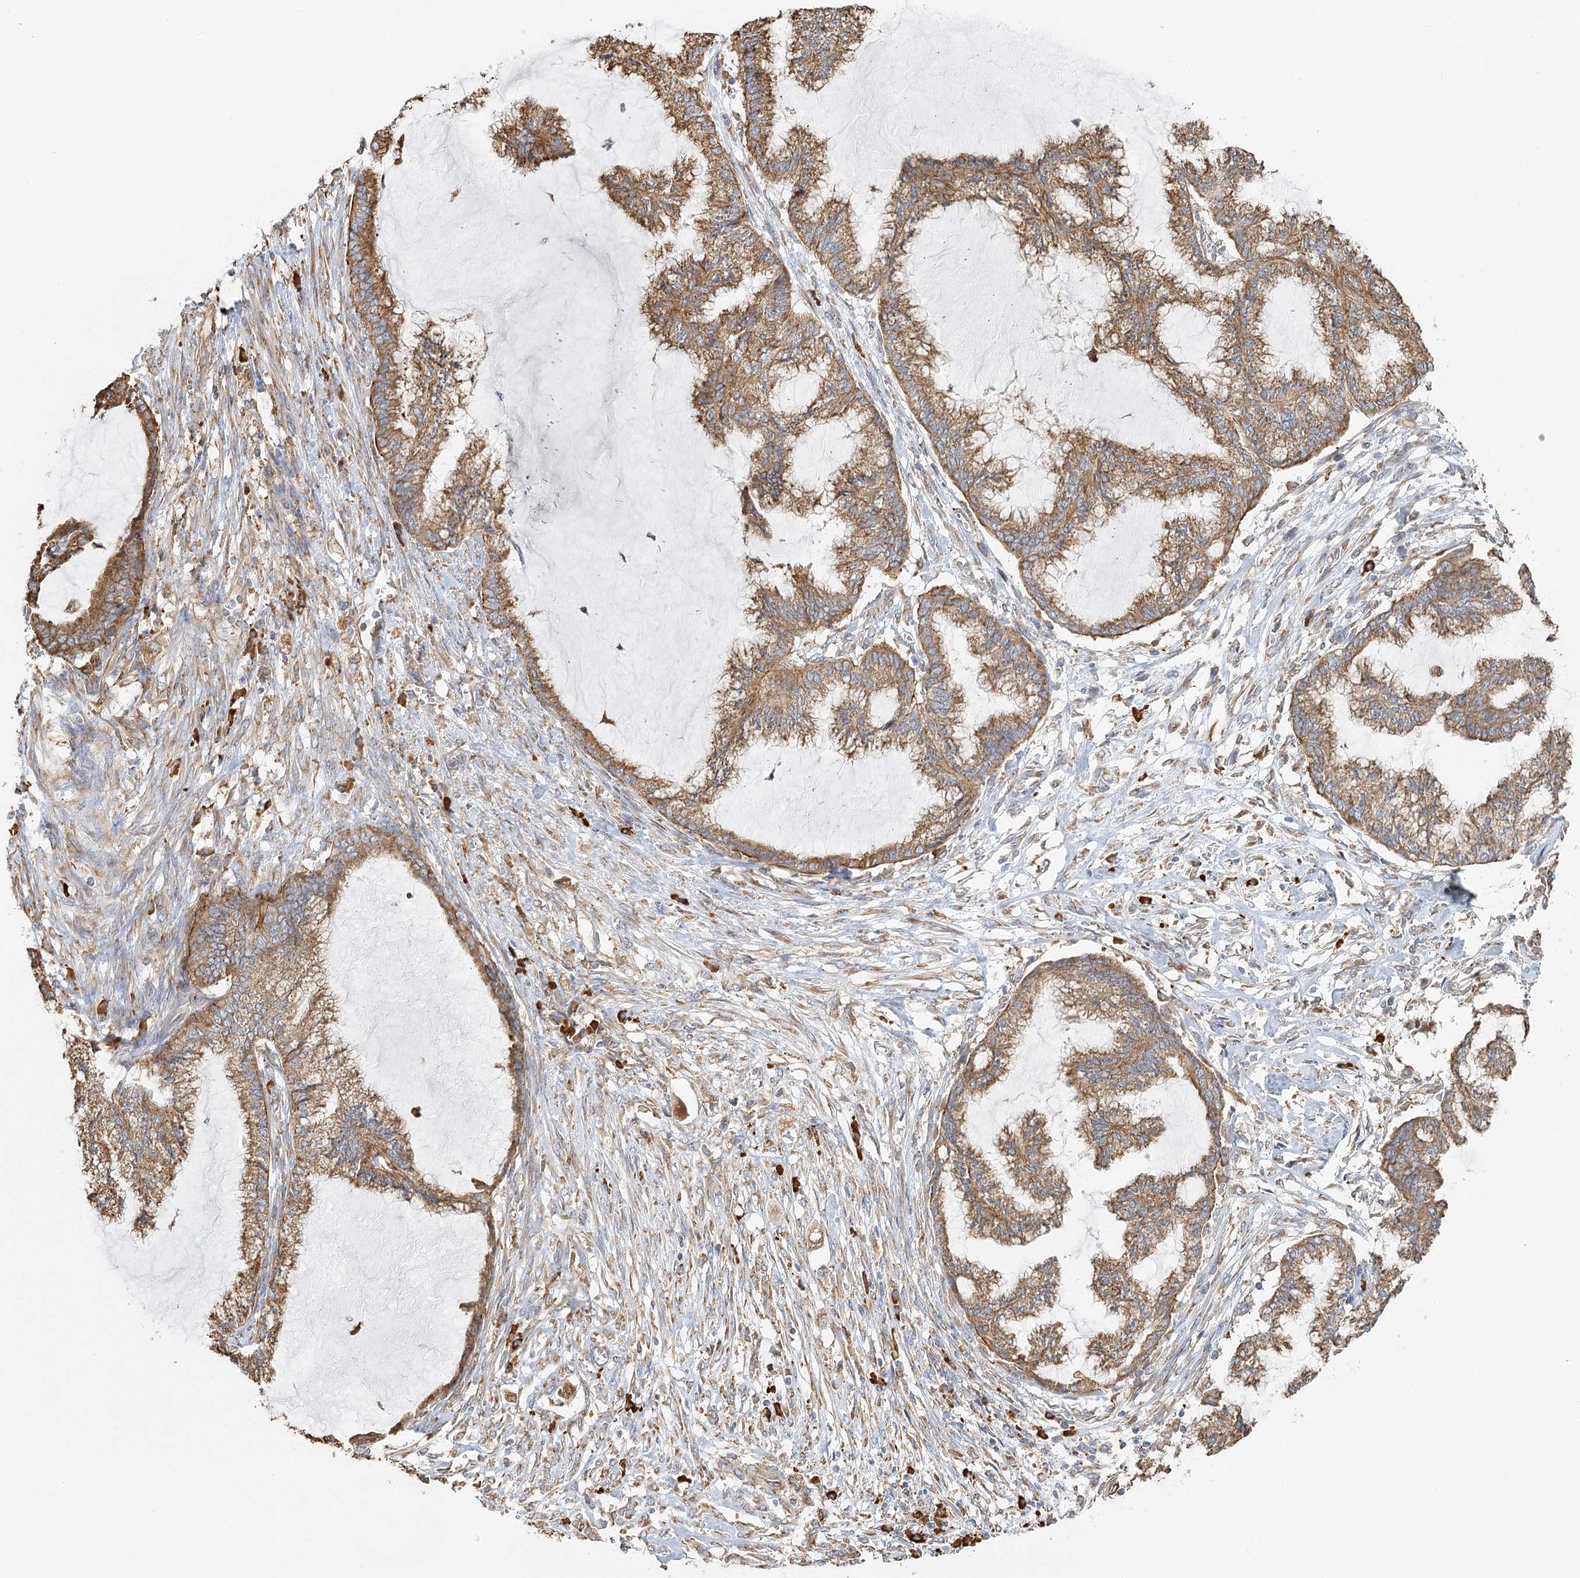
{"staining": {"intensity": "moderate", "quantity": ">75%", "location": "cytoplasmic/membranous"}, "tissue": "endometrial cancer", "cell_type": "Tumor cells", "image_type": "cancer", "snomed": [{"axis": "morphology", "description": "Adenocarcinoma, NOS"}, {"axis": "topography", "description": "Endometrium"}], "caption": "This micrograph displays immunohistochemistry staining of human endometrial cancer (adenocarcinoma), with medium moderate cytoplasmic/membranous expression in approximately >75% of tumor cells.", "gene": "TAS1R1", "patient": {"sex": "female", "age": 86}}